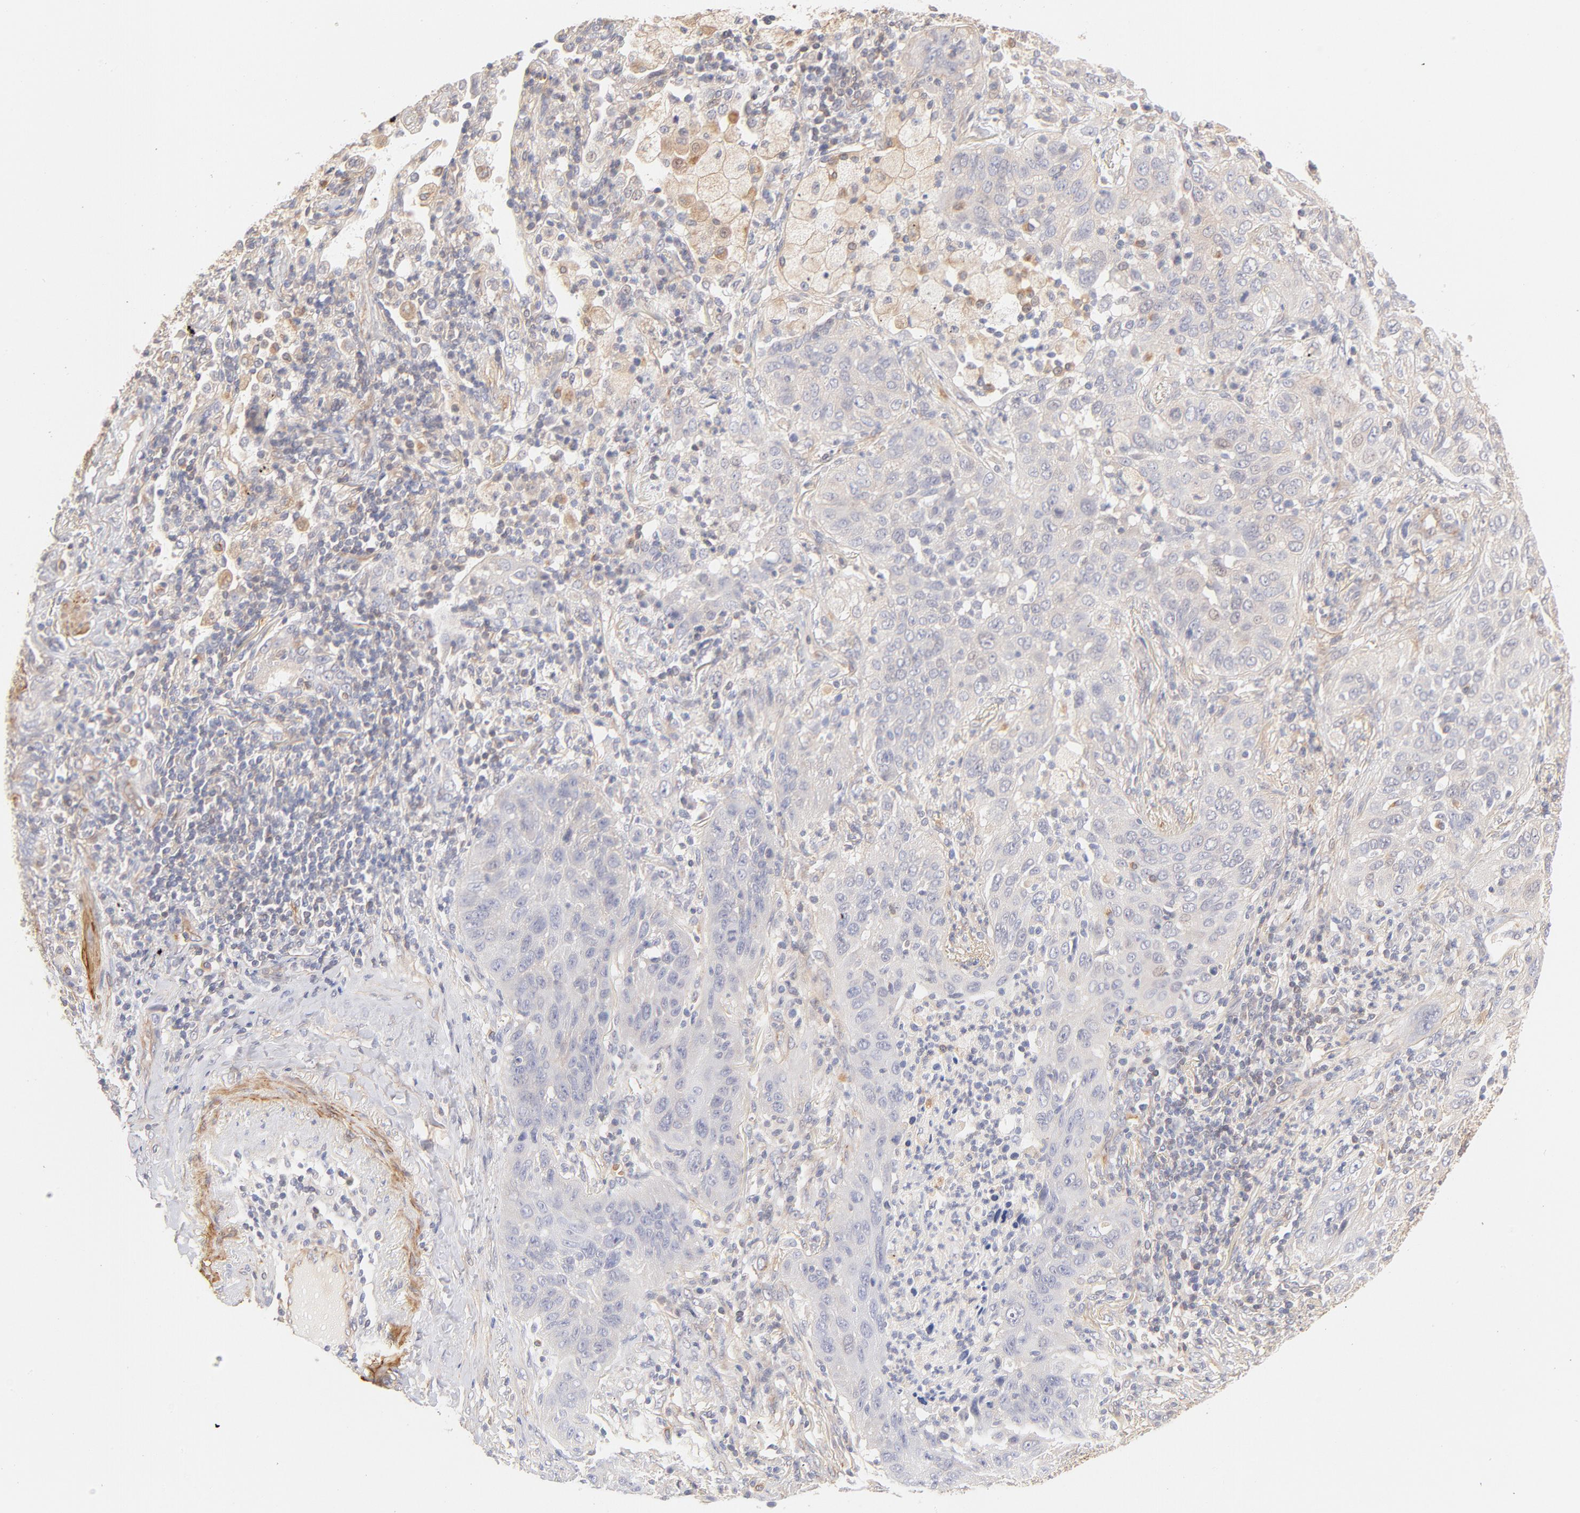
{"staining": {"intensity": "negative", "quantity": "none", "location": "none"}, "tissue": "lung cancer", "cell_type": "Tumor cells", "image_type": "cancer", "snomed": [{"axis": "morphology", "description": "Squamous cell carcinoma, NOS"}, {"axis": "topography", "description": "Lung"}], "caption": "IHC micrograph of human lung squamous cell carcinoma stained for a protein (brown), which demonstrates no positivity in tumor cells.", "gene": "LDLRAP1", "patient": {"sex": "female", "age": 67}}